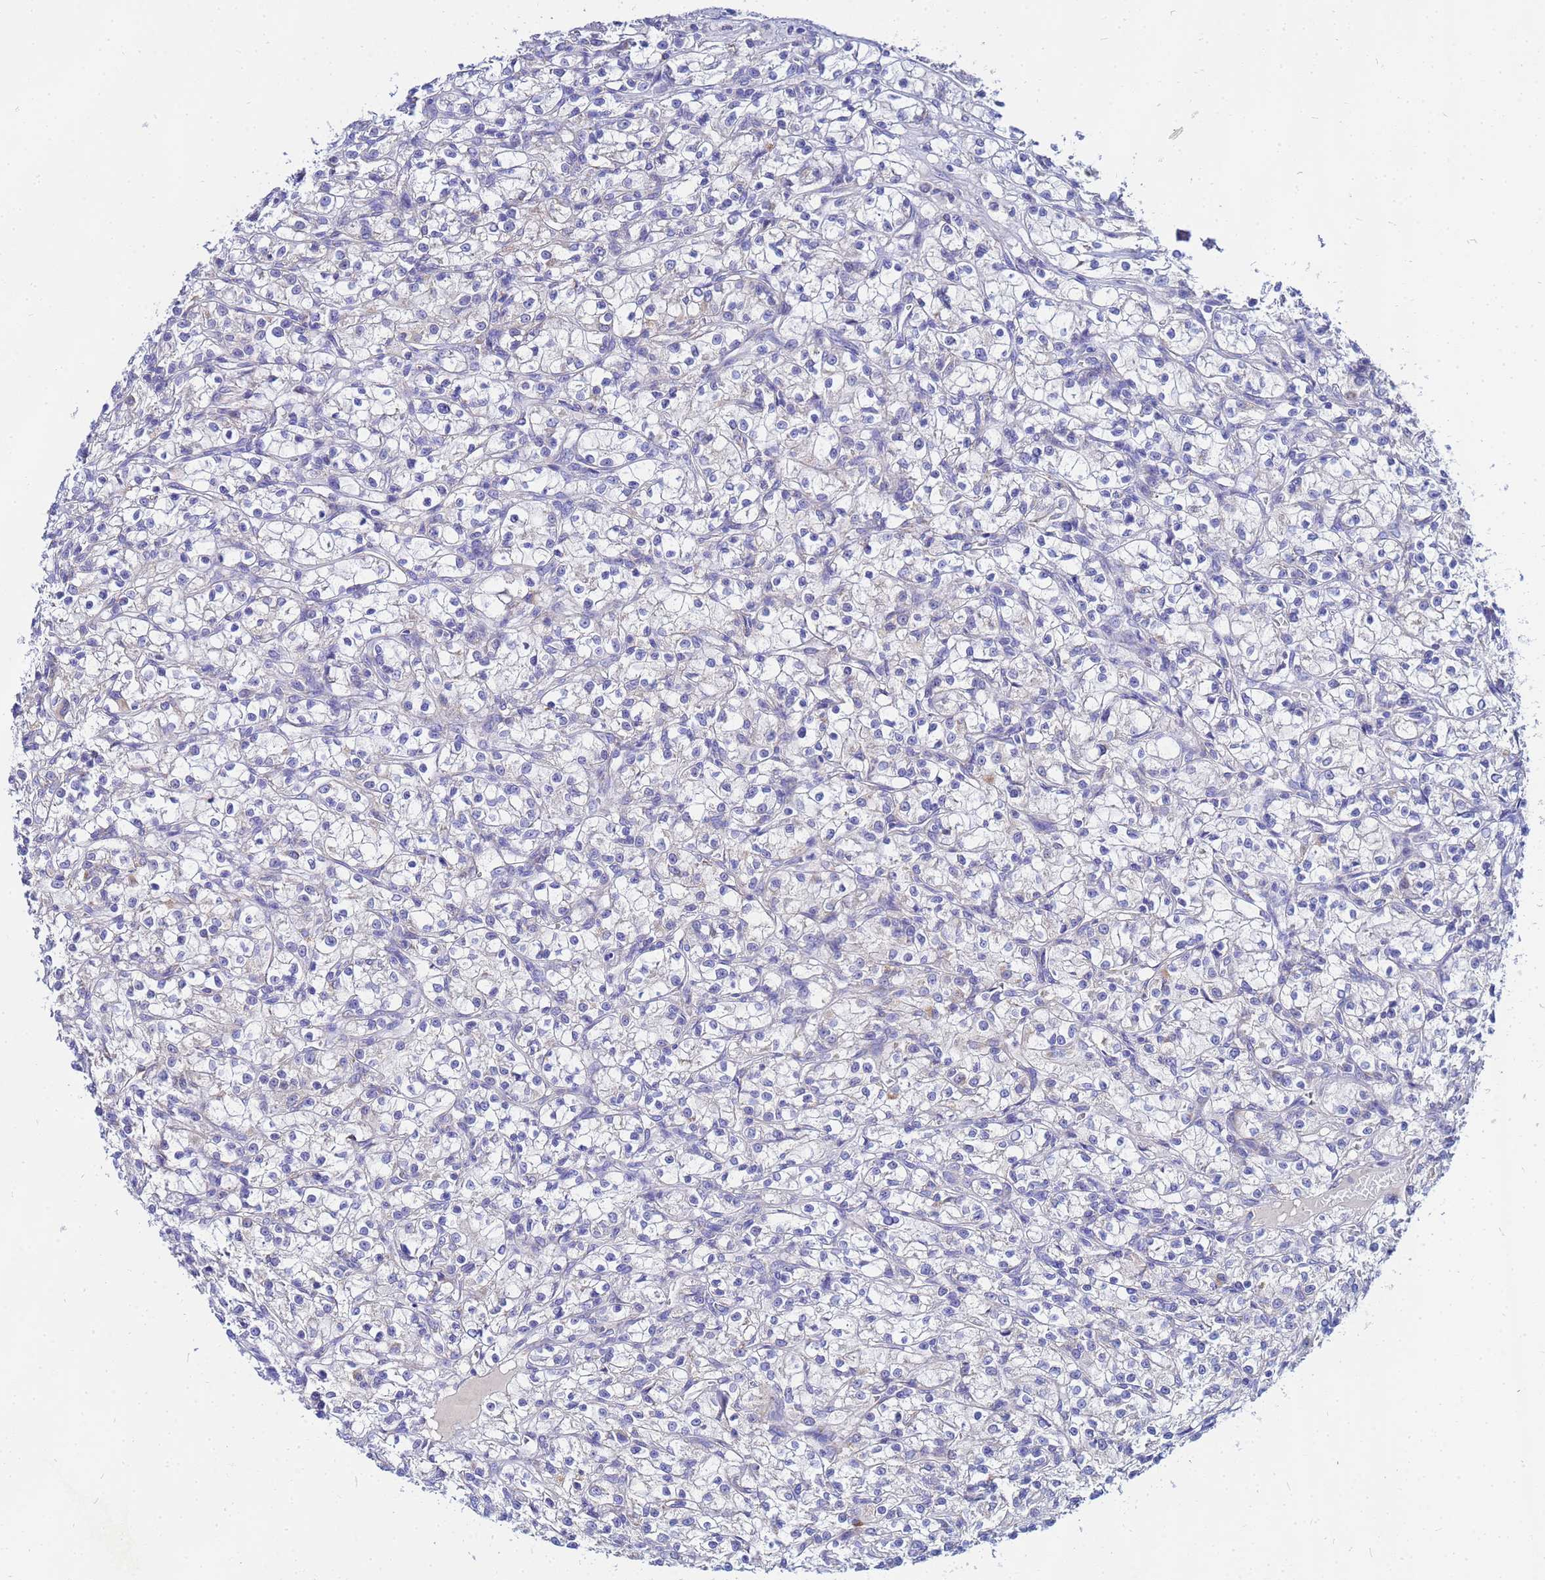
{"staining": {"intensity": "negative", "quantity": "none", "location": "none"}, "tissue": "renal cancer", "cell_type": "Tumor cells", "image_type": "cancer", "snomed": [{"axis": "morphology", "description": "Adenocarcinoma, NOS"}, {"axis": "topography", "description": "Kidney"}], "caption": "A high-resolution micrograph shows IHC staining of renal cancer, which displays no significant expression in tumor cells. (Stains: DAB (3,3'-diaminobenzidine) immunohistochemistry with hematoxylin counter stain, Microscopy: brightfield microscopy at high magnification).", "gene": "FAHD2A", "patient": {"sex": "female", "age": 59}}